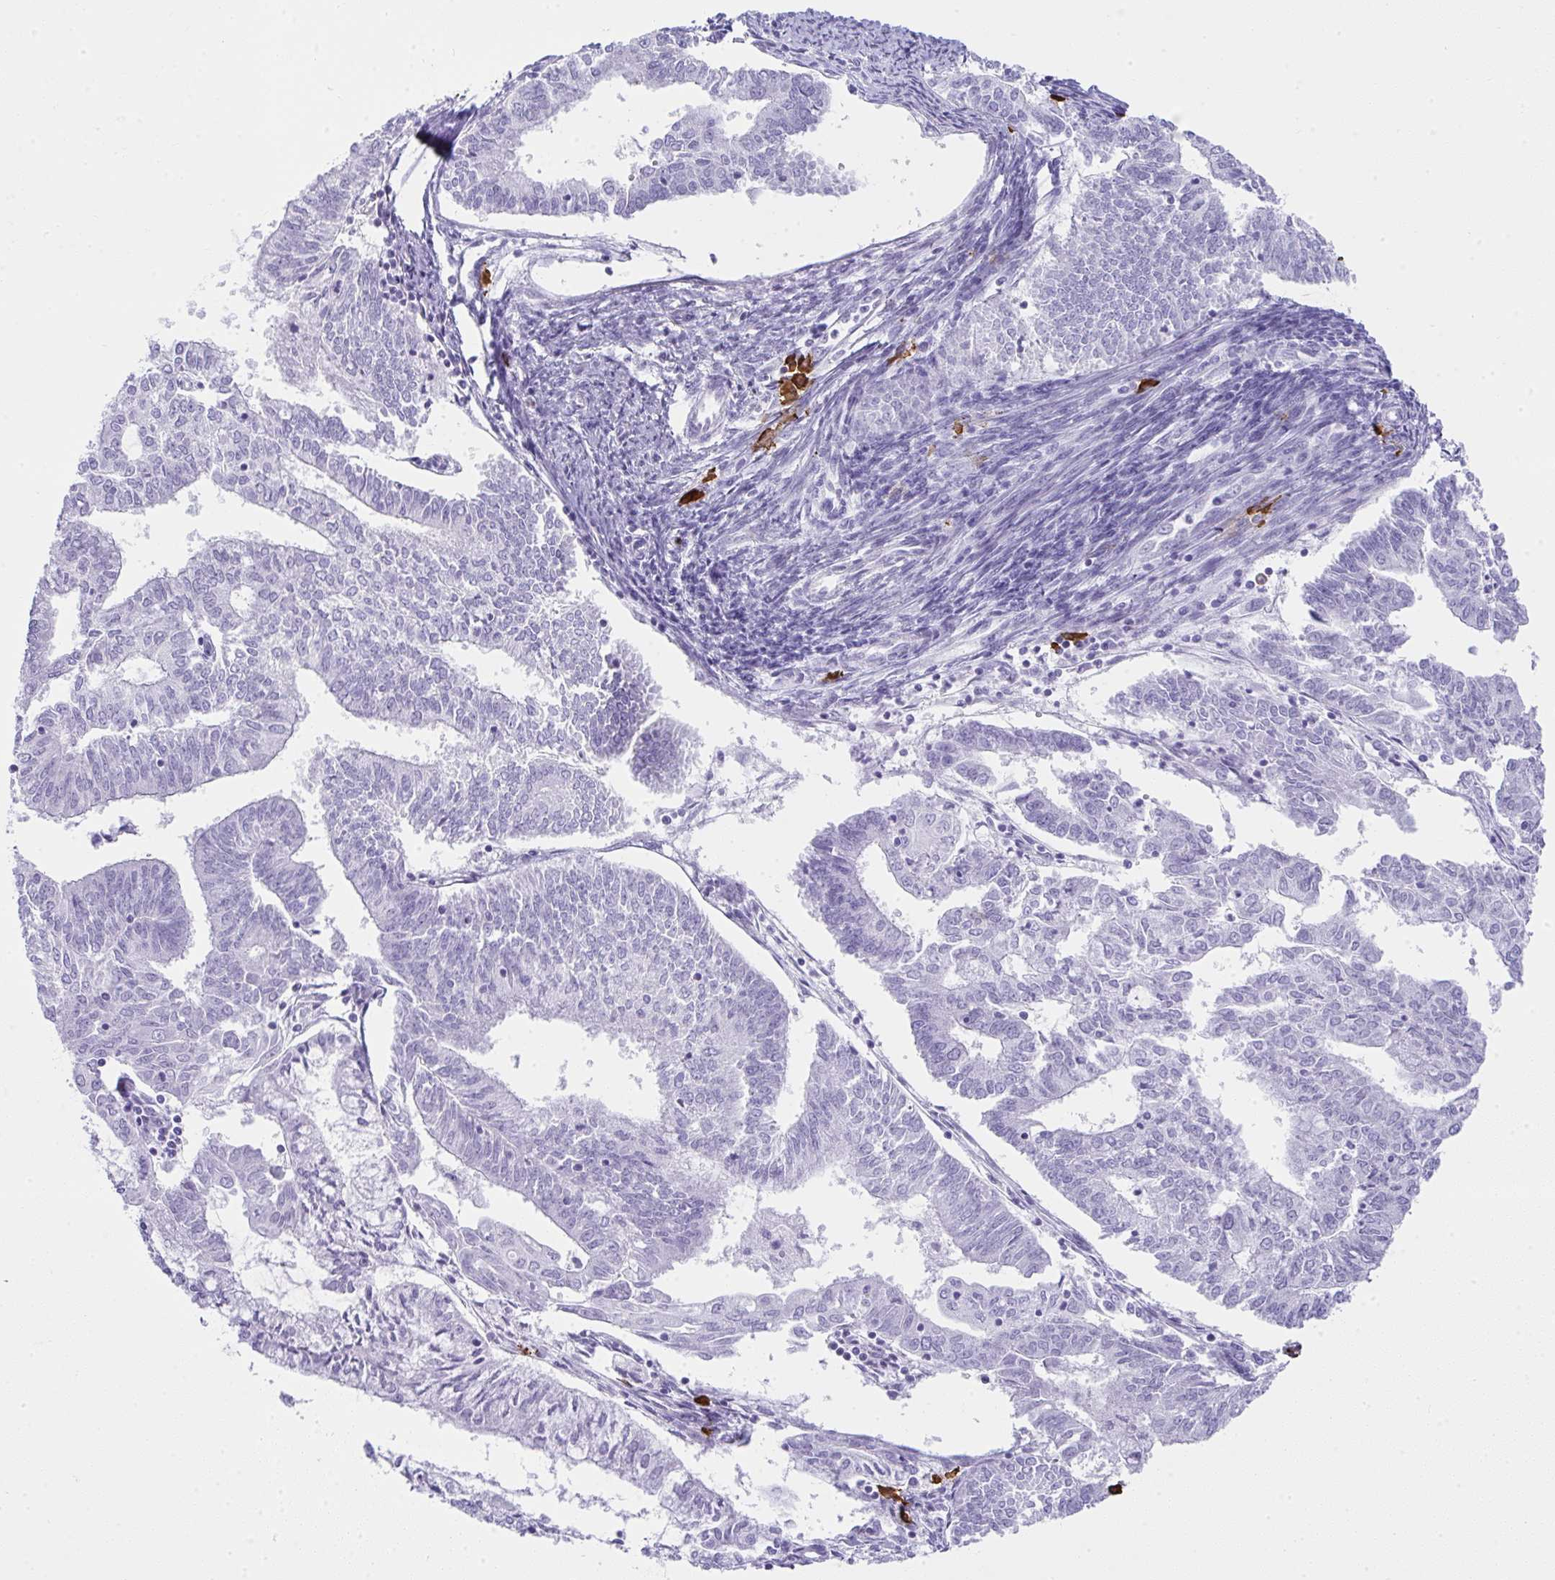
{"staining": {"intensity": "negative", "quantity": "none", "location": "none"}, "tissue": "endometrial cancer", "cell_type": "Tumor cells", "image_type": "cancer", "snomed": [{"axis": "morphology", "description": "Adenocarcinoma, NOS"}, {"axis": "topography", "description": "Endometrium"}], "caption": "An immunohistochemistry photomicrograph of endometrial adenocarcinoma is shown. There is no staining in tumor cells of endometrial adenocarcinoma.", "gene": "CDADC1", "patient": {"sex": "female", "age": 61}}